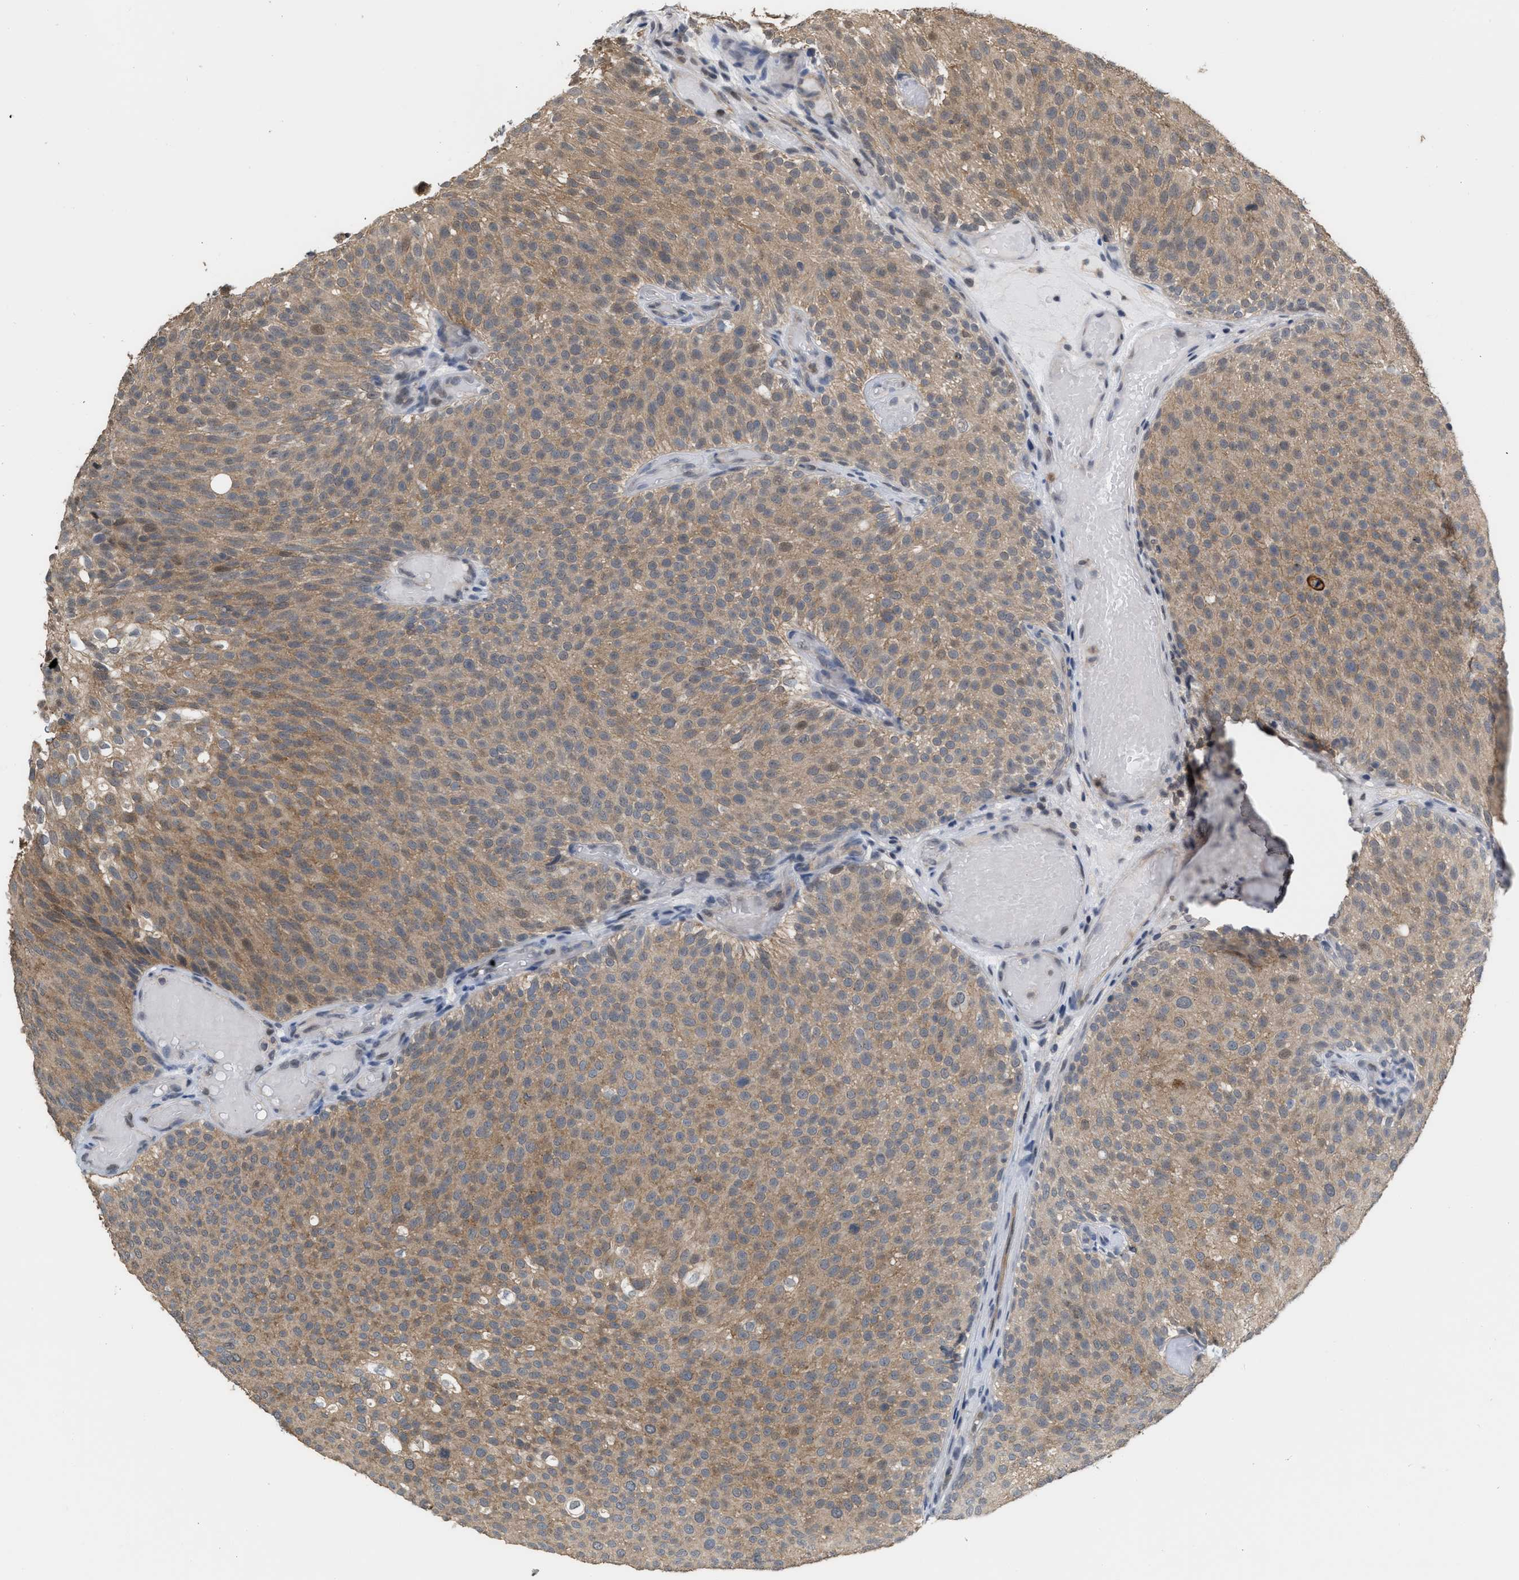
{"staining": {"intensity": "moderate", "quantity": ">75%", "location": "cytoplasmic/membranous,nuclear"}, "tissue": "urothelial cancer", "cell_type": "Tumor cells", "image_type": "cancer", "snomed": [{"axis": "morphology", "description": "Urothelial carcinoma, Low grade"}, {"axis": "topography", "description": "Urinary bladder"}], "caption": "The micrograph displays immunohistochemical staining of urothelial carcinoma (low-grade). There is moderate cytoplasmic/membranous and nuclear expression is seen in approximately >75% of tumor cells.", "gene": "BAIAP2L1", "patient": {"sex": "male", "age": 78}}